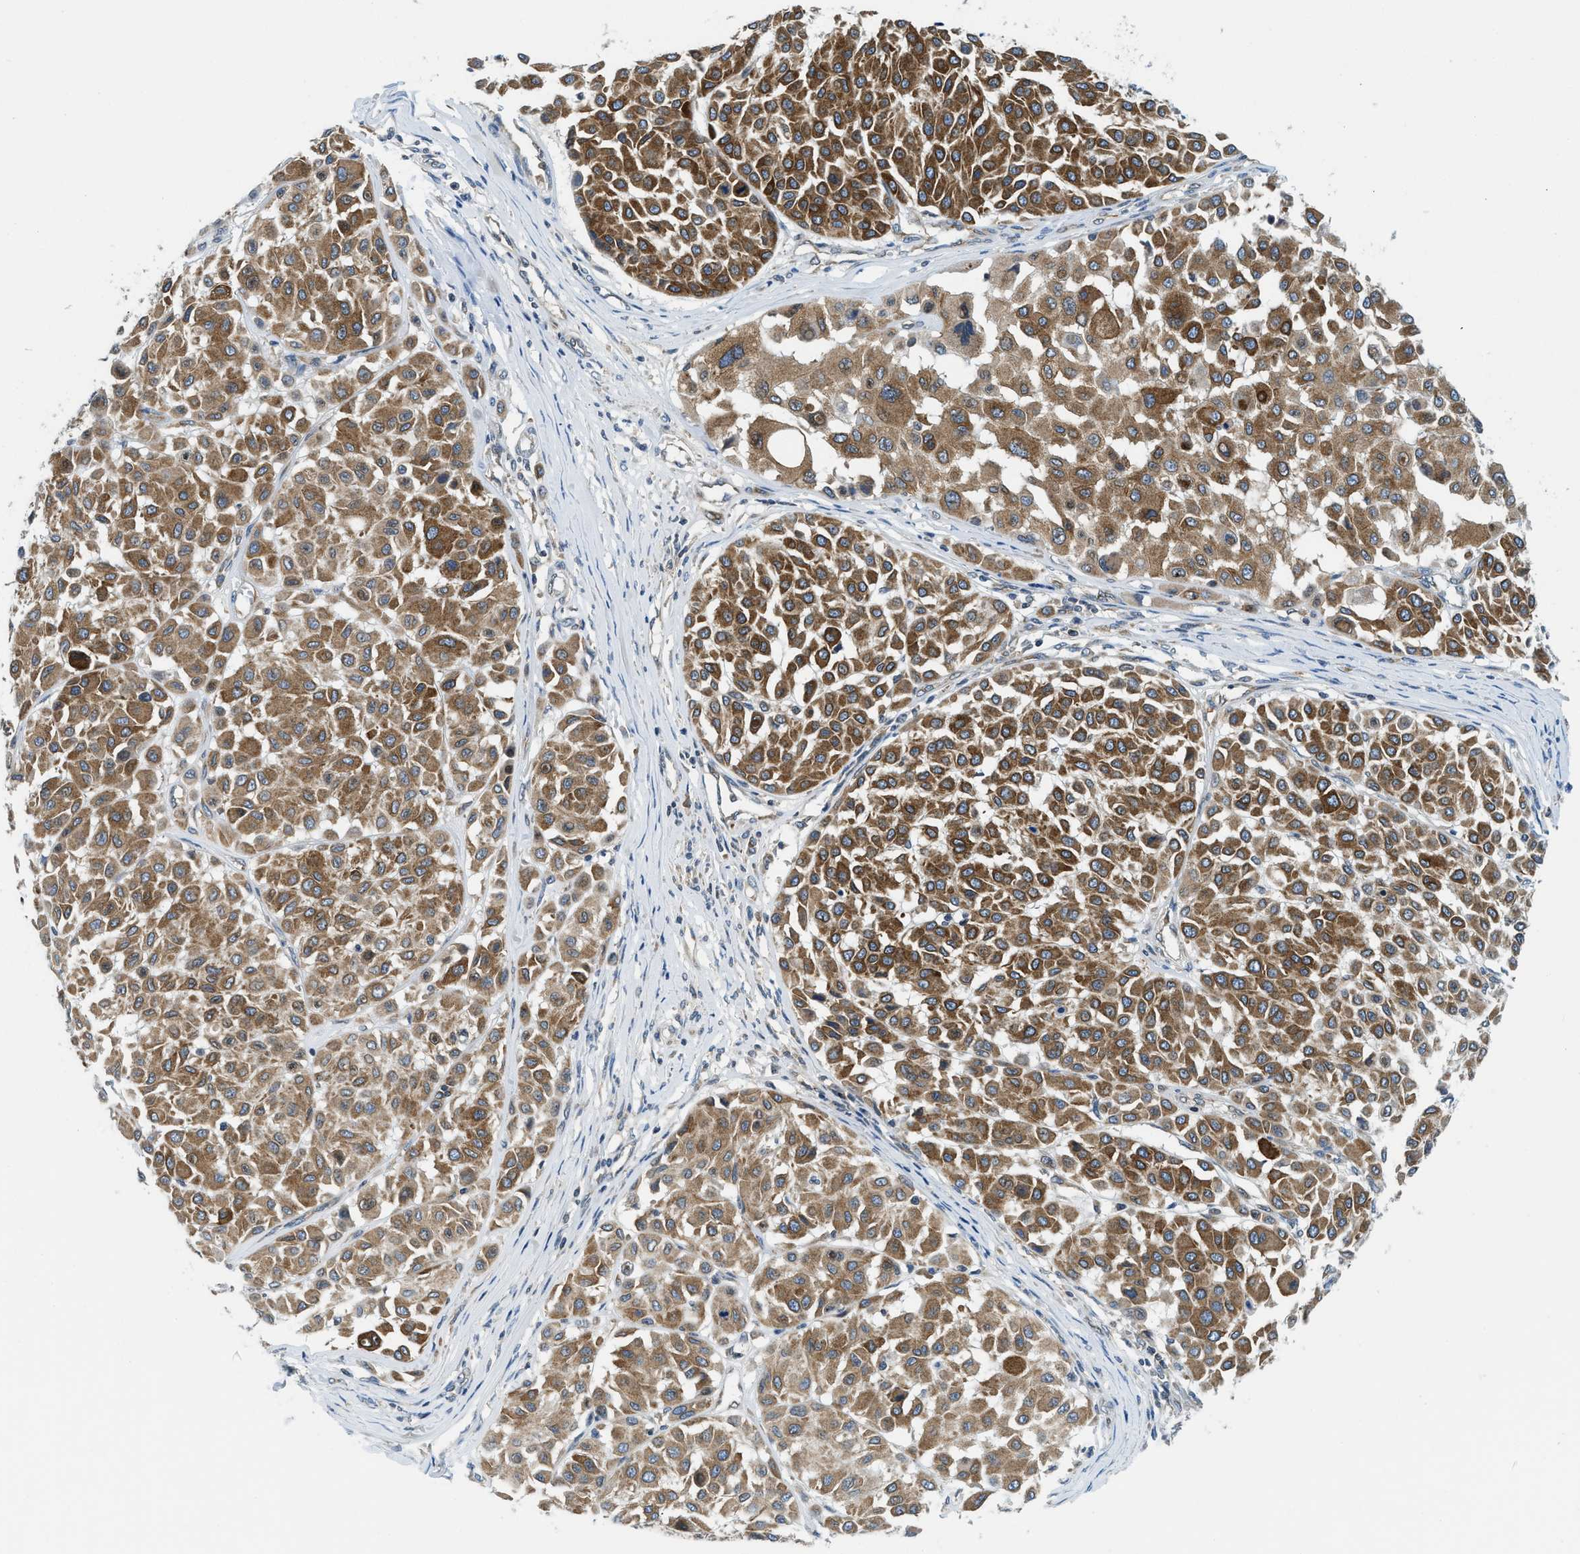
{"staining": {"intensity": "strong", "quantity": ">75%", "location": "cytoplasmic/membranous"}, "tissue": "melanoma", "cell_type": "Tumor cells", "image_type": "cancer", "snomed": [{"axis": "morphology", "description": "Malignant melanoma, Metastatic site"}, {"axis": "topography", "description": "Soft tissue"}], "caption": "This is an image of immunohistochemistry (IHC) staining of melanoma, which shows strong staining in the cytoplasmic/membranous of tumor cells.", "gene": "BCAP31", "patient": {"sex": "male", "age": 41}}